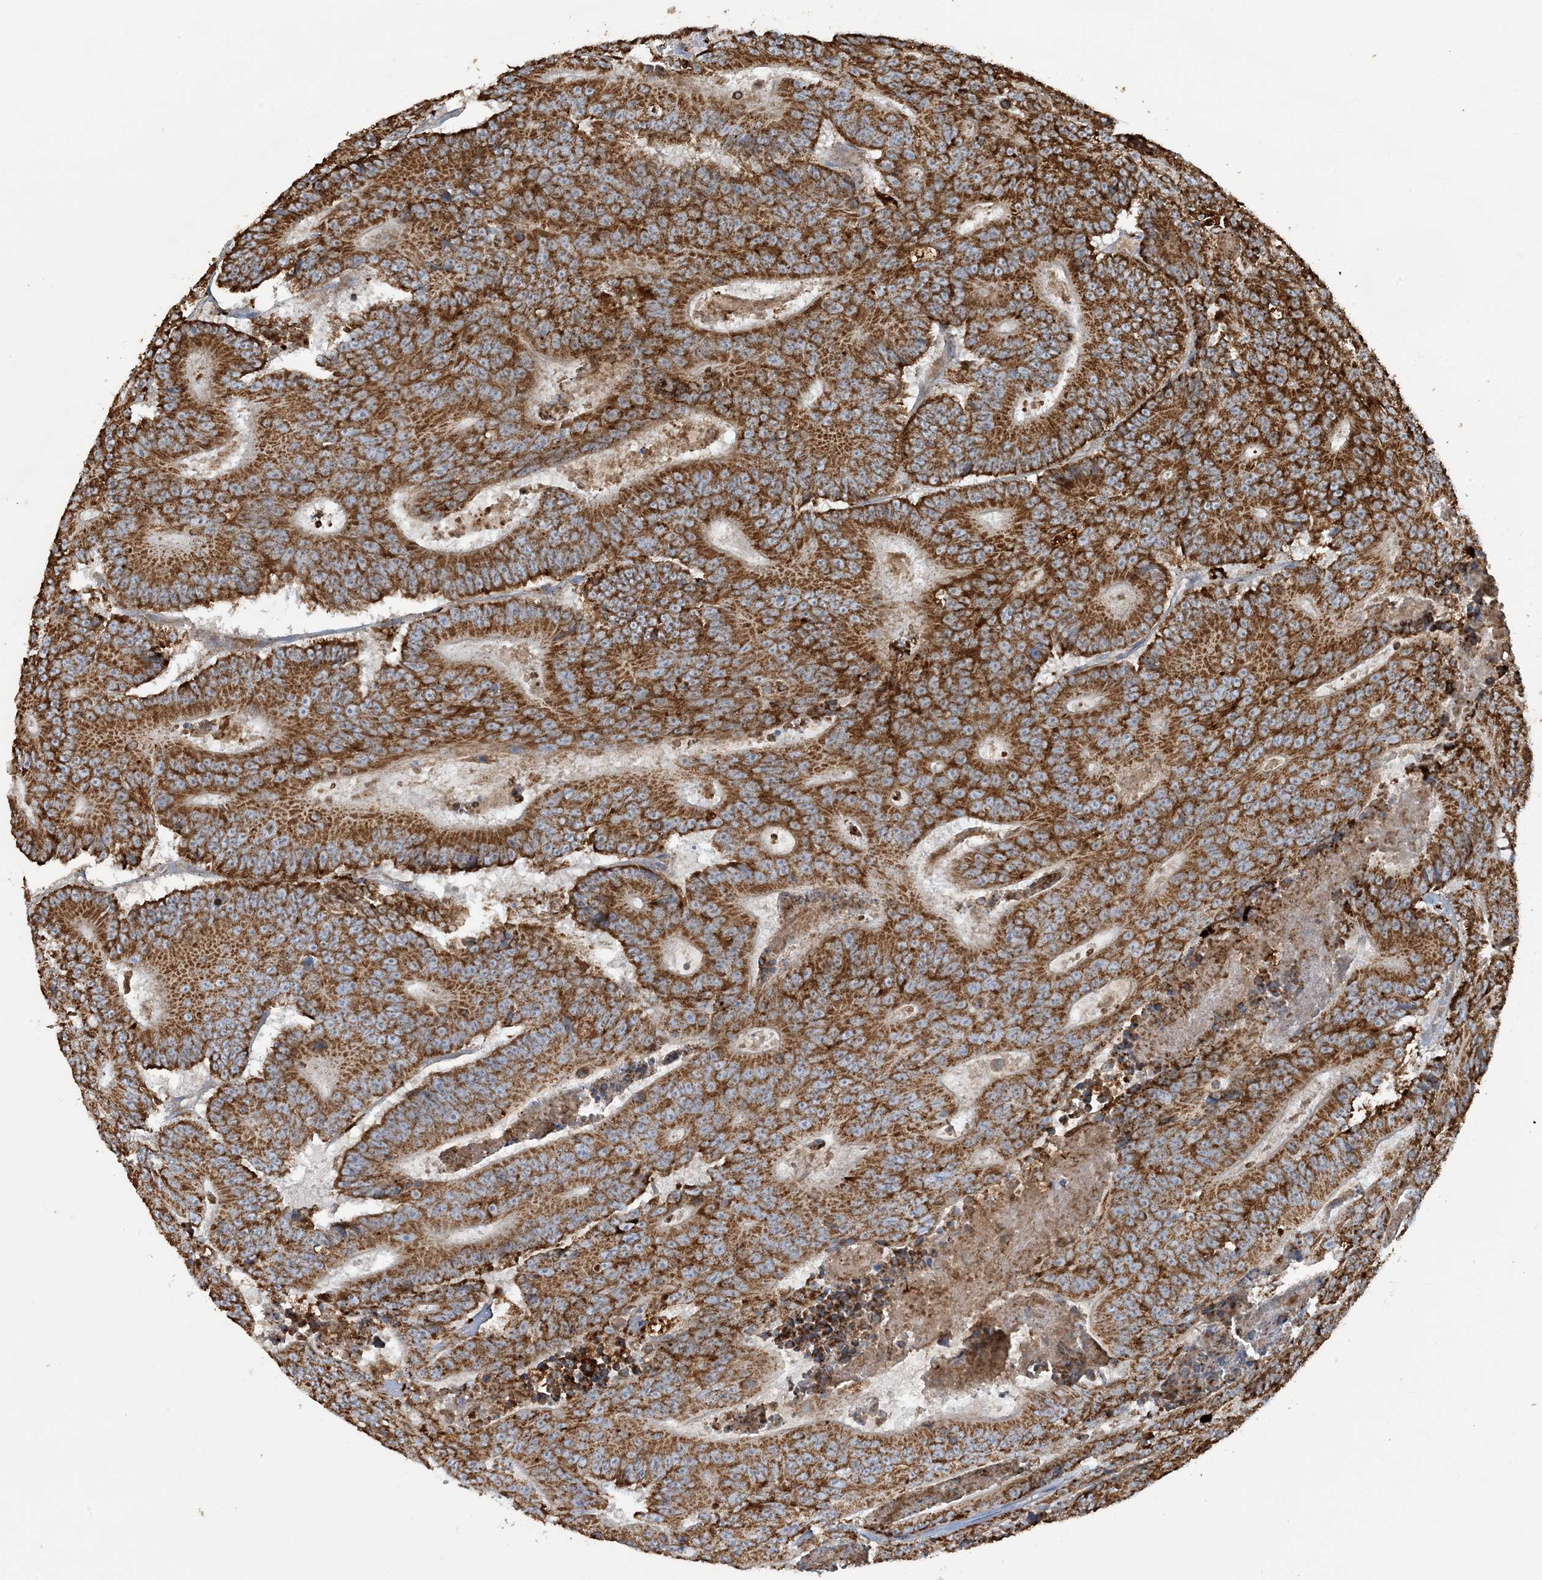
{"staining": {"intensity": "strong", "quantity": ">75%", "location": "cytoplasmic/membranous"}, "tissue": "colorectal cancer", "cell_type": "Tumor cells", "image_type": "cancer", "snomed": [{"axis": "morphology", "description": "Adenocarcinoma, NOS"}, {"axis": "topography", "description": "Colon"}], "caption": "Immunohistochemistry histopathology image of human colorectal adenocarcinoma stained for a protein (brown), which demonstrates high levels of strong cytoplasmic/membranous staining in approximately >75% of tumor cells.", "gene": "AGA", "patient": {"sex": "male", "age": 83}}